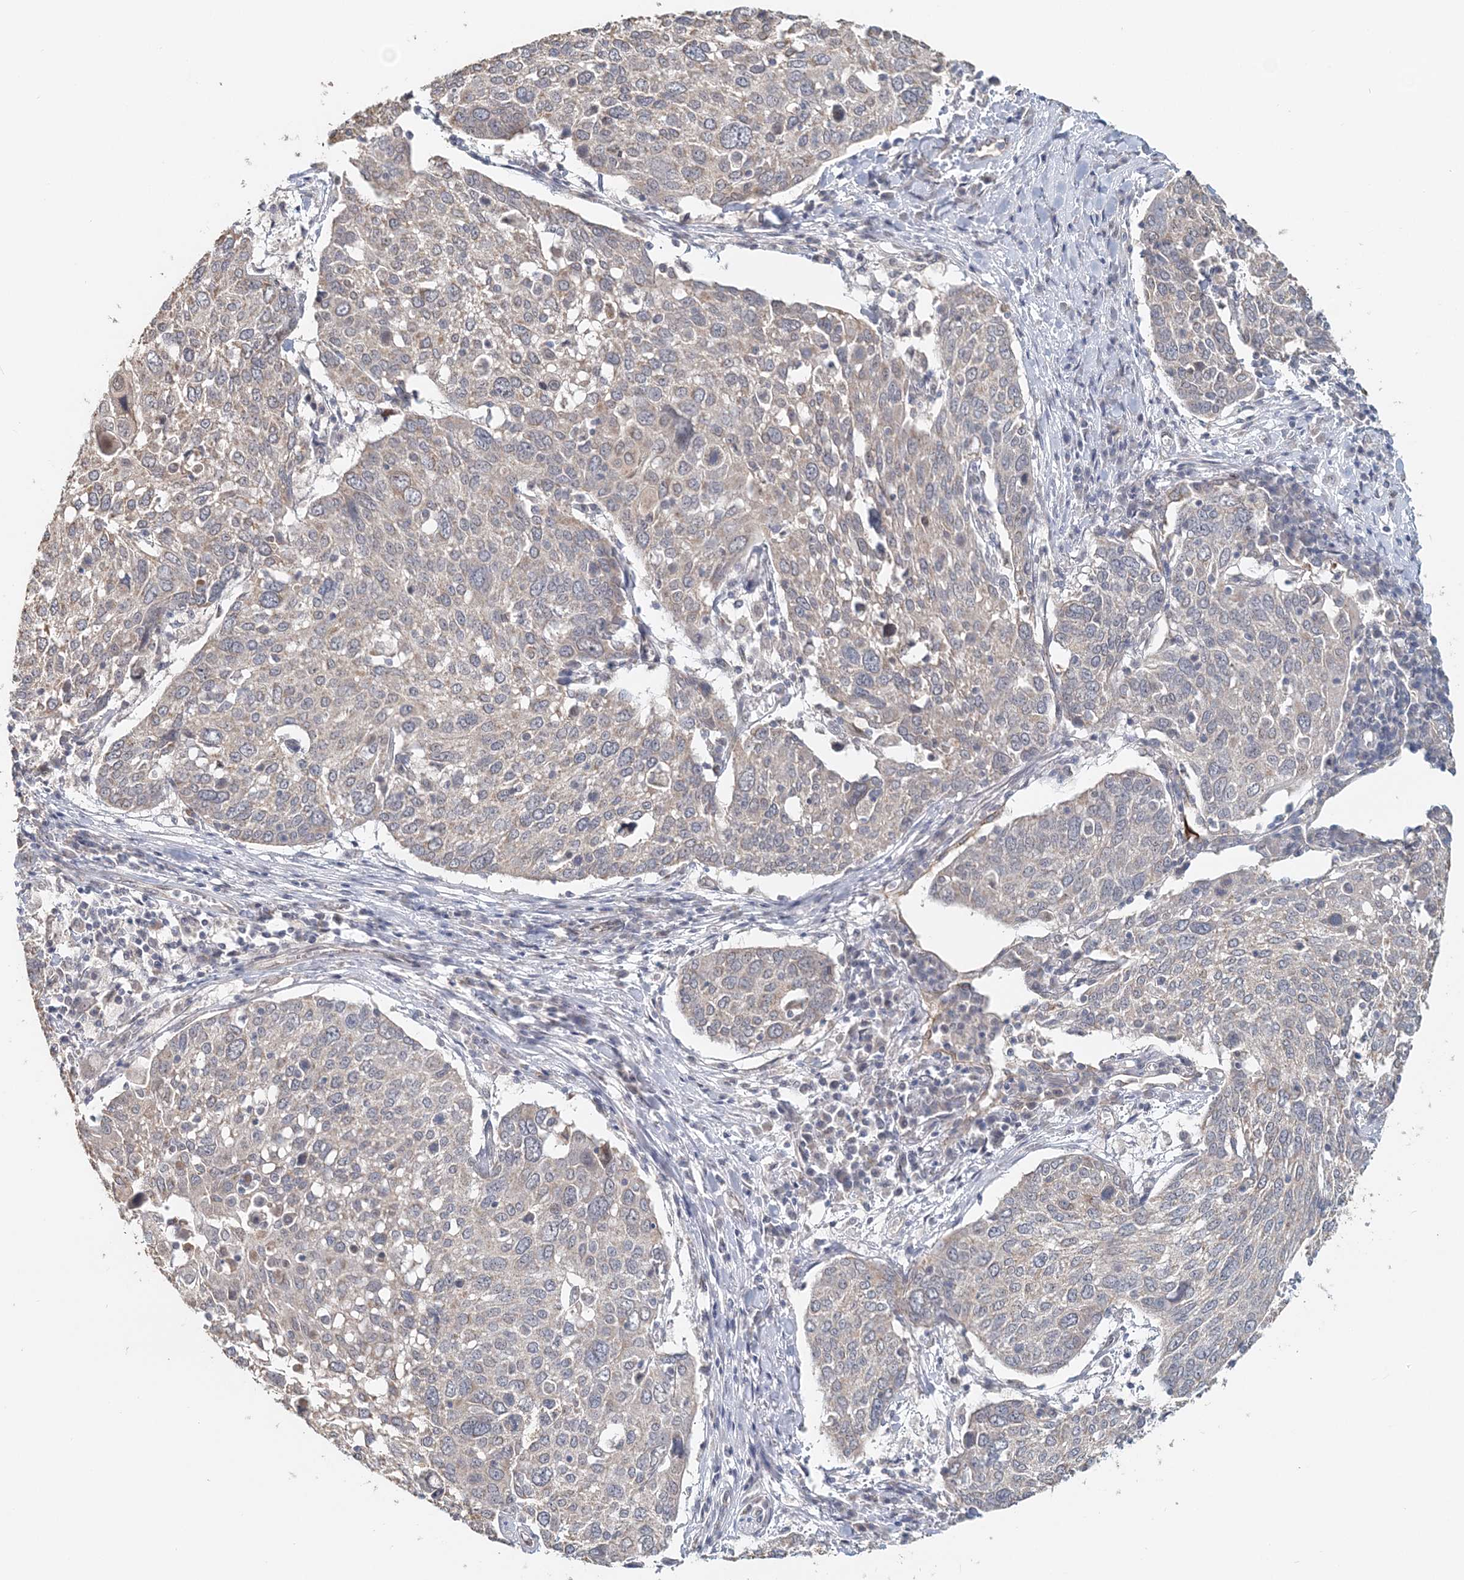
{"staining": {"intensity": "negative", "quantity": "none", "location": "none"}, "tissue": "lung cancer", "cell_type": "Tumor cells", "image_type": "cancer", "snomed": [{"axis": "morphology", "description": "Squamous cell carcinoma, NOS"}, {"axis": "topography", "description": "Lung"}], "caption": "Tumor cells show no significant expression in lung squamous cell carcinoma. (Stains: DAB (3,3'-diaminobenzidine) immunohistochemistry (IHC) with hematoxylin counter stain, Microscopy: brightfield microscopy at high magnification).", "gene": "FBXO38", "patient": {"sex": "male", "age": 65}}